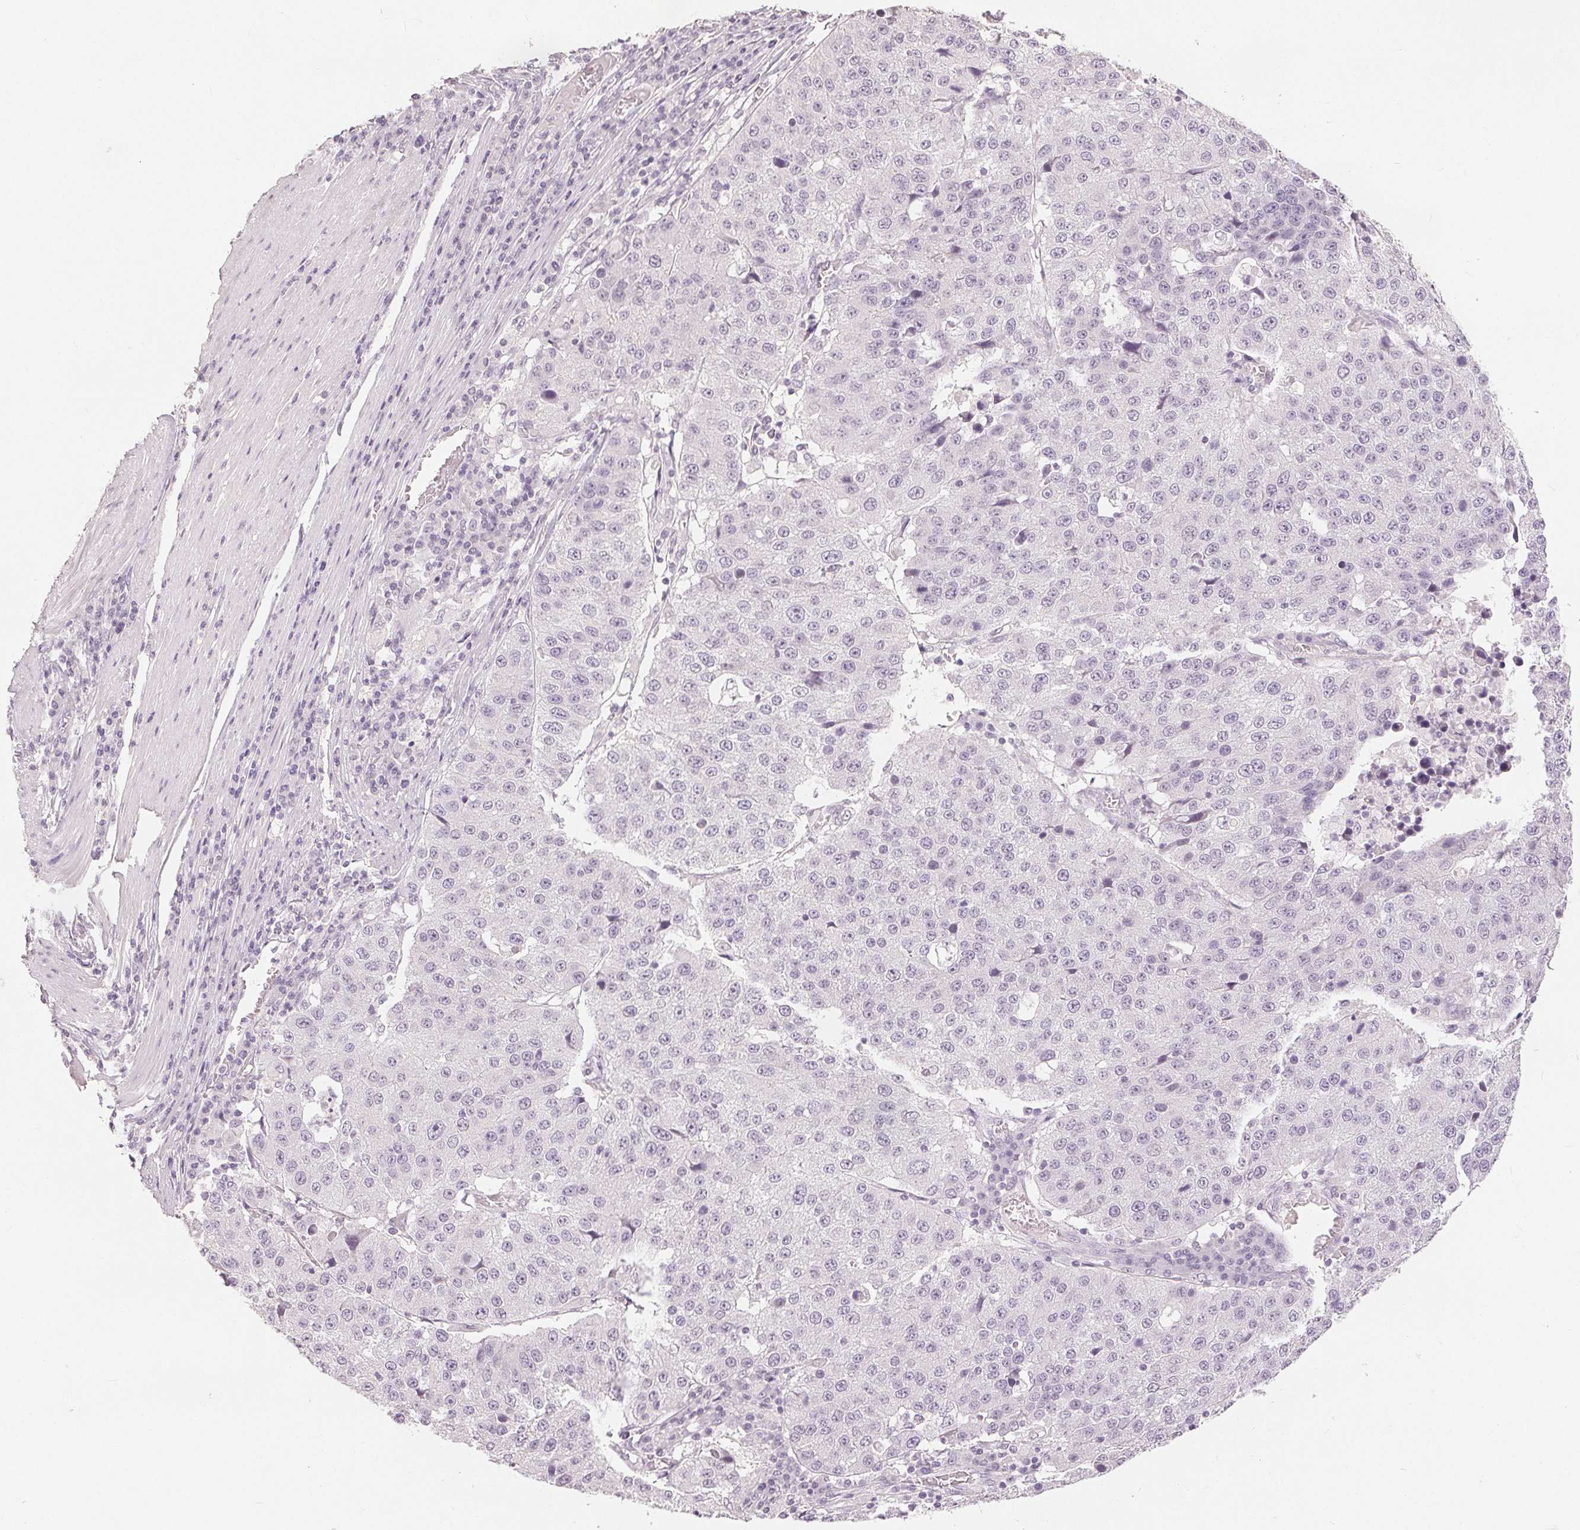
{"staining": {"intensity": "negative", "quantity": "none", "location": "none"}, "tissue": "stomach cancer", "cell_type": "Tumor cells", "image_type": "cancer", "snomed": [{"axis": "morphology", "description": "Adenocarcinoma, NOS"}, {"axis": "topography", "description": "Stomach"}], "caption": "Tumor cells are negative for protein expression in human adenocarcinoma (stomach).", "gene": "SLC27A5", "patient": {"sex": "male", "age": 71}}